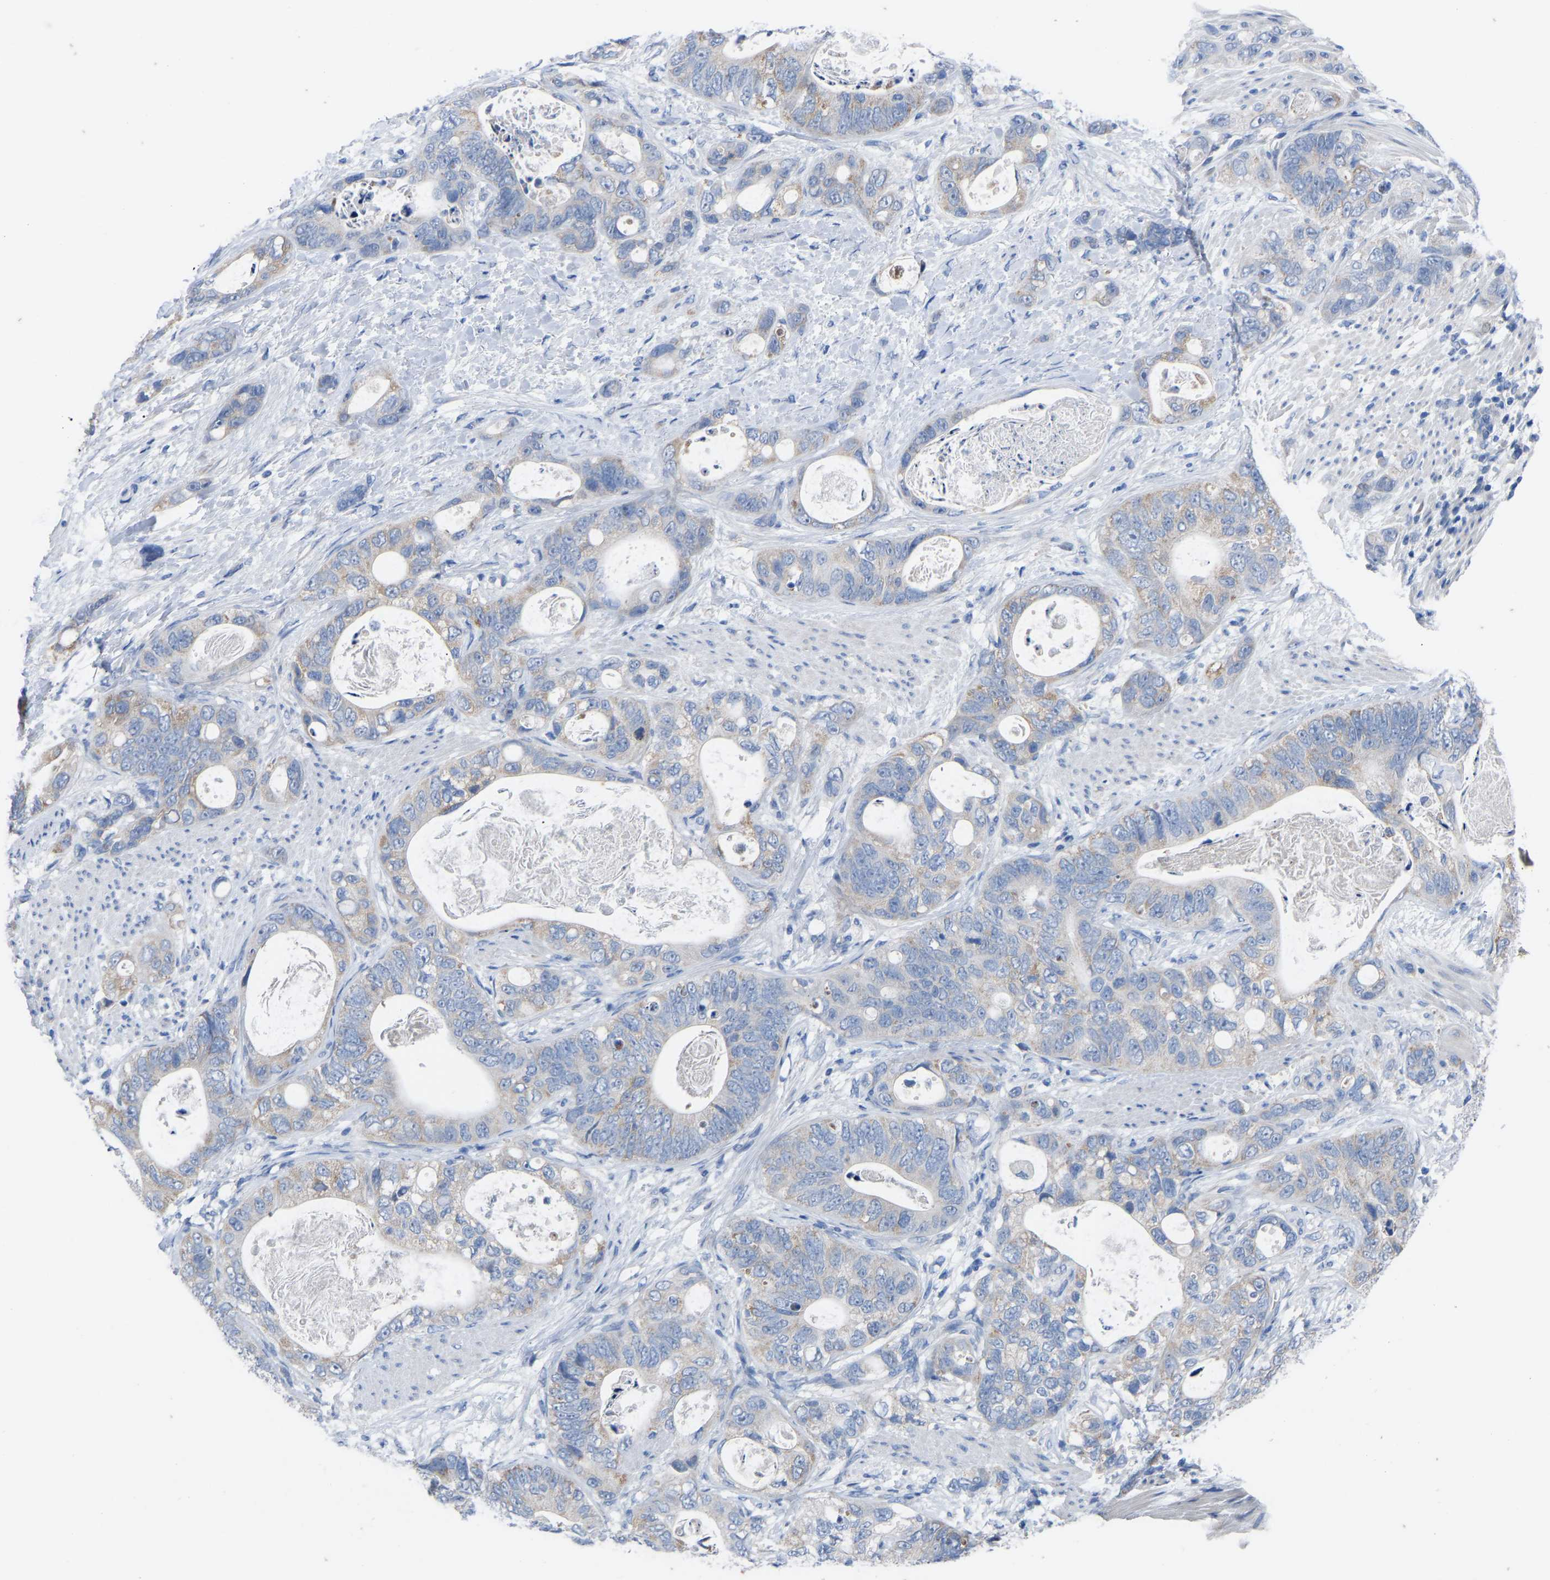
{"staining": {"intensity": "weak", "quantity": "<25%", "location": "cytoplasmic/membranous"}, "tissue": "stomach cancer", "cell_type": "Tumor cells", "image_type": "cancer", "snomed": [{"axis": "morphology", "description": "Normal tissue, NOS"}, {"axis": "morphology", "description": "Adenocarcinoma, NOS"}, {"axis": "topography", "description": "Stomach"}], "caption": "This histopathology image is of stomach cancer (adenocarcinoma) stained with IHC to label a protein in brown with the nuclei are counter-stained blue. There is no expression in tumor cells. The staining was performed using DAB (3,3'-diaminobenzidine) to visualize the protein expression in brown, while the nuclei were stained in blue with hematoxylin (Magnification: 20x).", "gene": "OLIG2", "patient": {"sex": "female", "age": 89}}